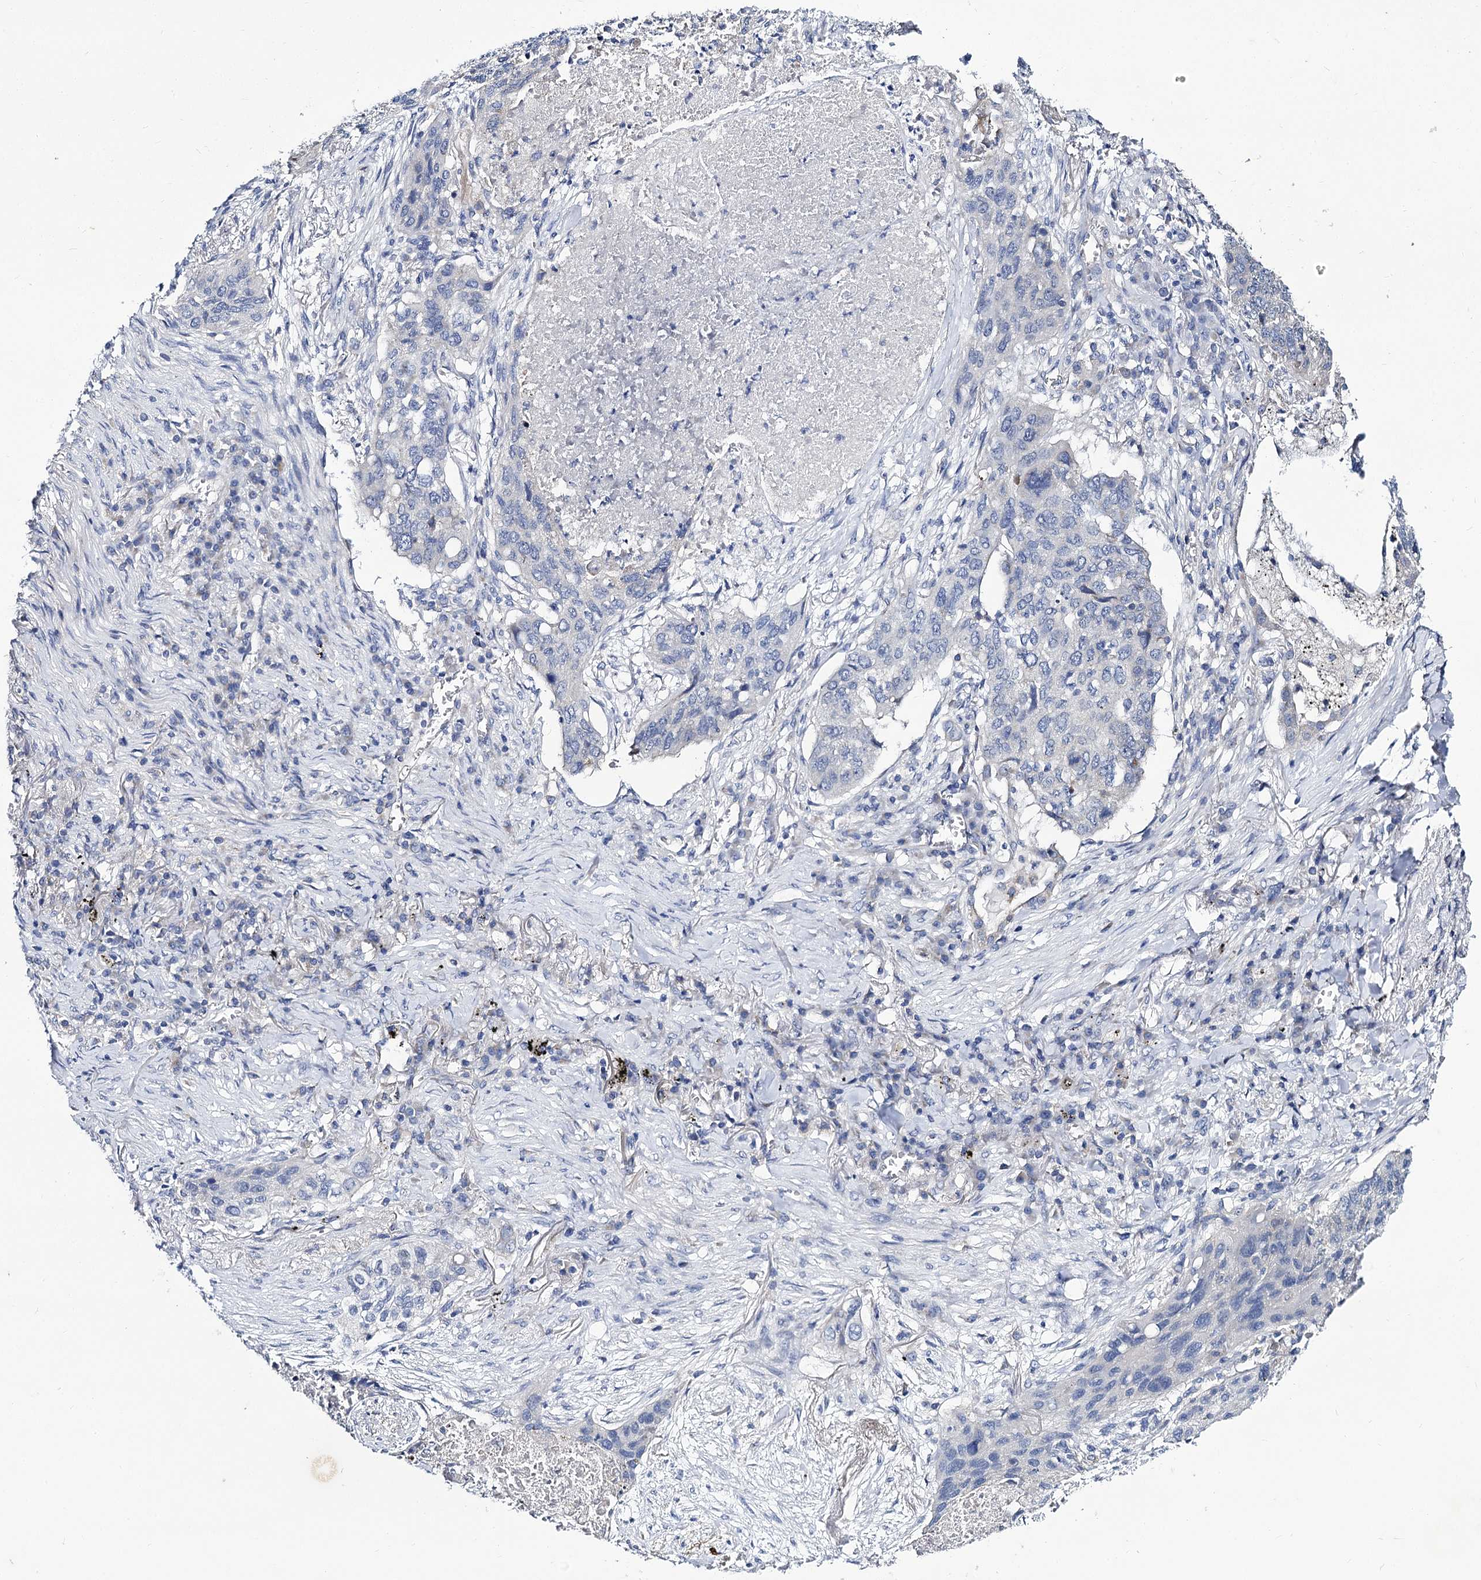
{"staining": {"intensity": "negative", "quantity": "none", "location": "none"}, "tissue": "lung cancer", "cell_type": "Tumor cells", "image_type": "cancer", "snomed": [{"axis": "morphology", "description": "Squamous cell carcinoma, NOS"}, {"axis": "topography", "description": "Lung"}], "caption": "A histopathology image of human squamous cell carcinoma (lung) is negative for staining in tumor cells. (DAB (3,3'-diaminobenzidine) IHC, high magnification).", "gene": "PANX2", "patient": {"sex": "female", "age": 63}}